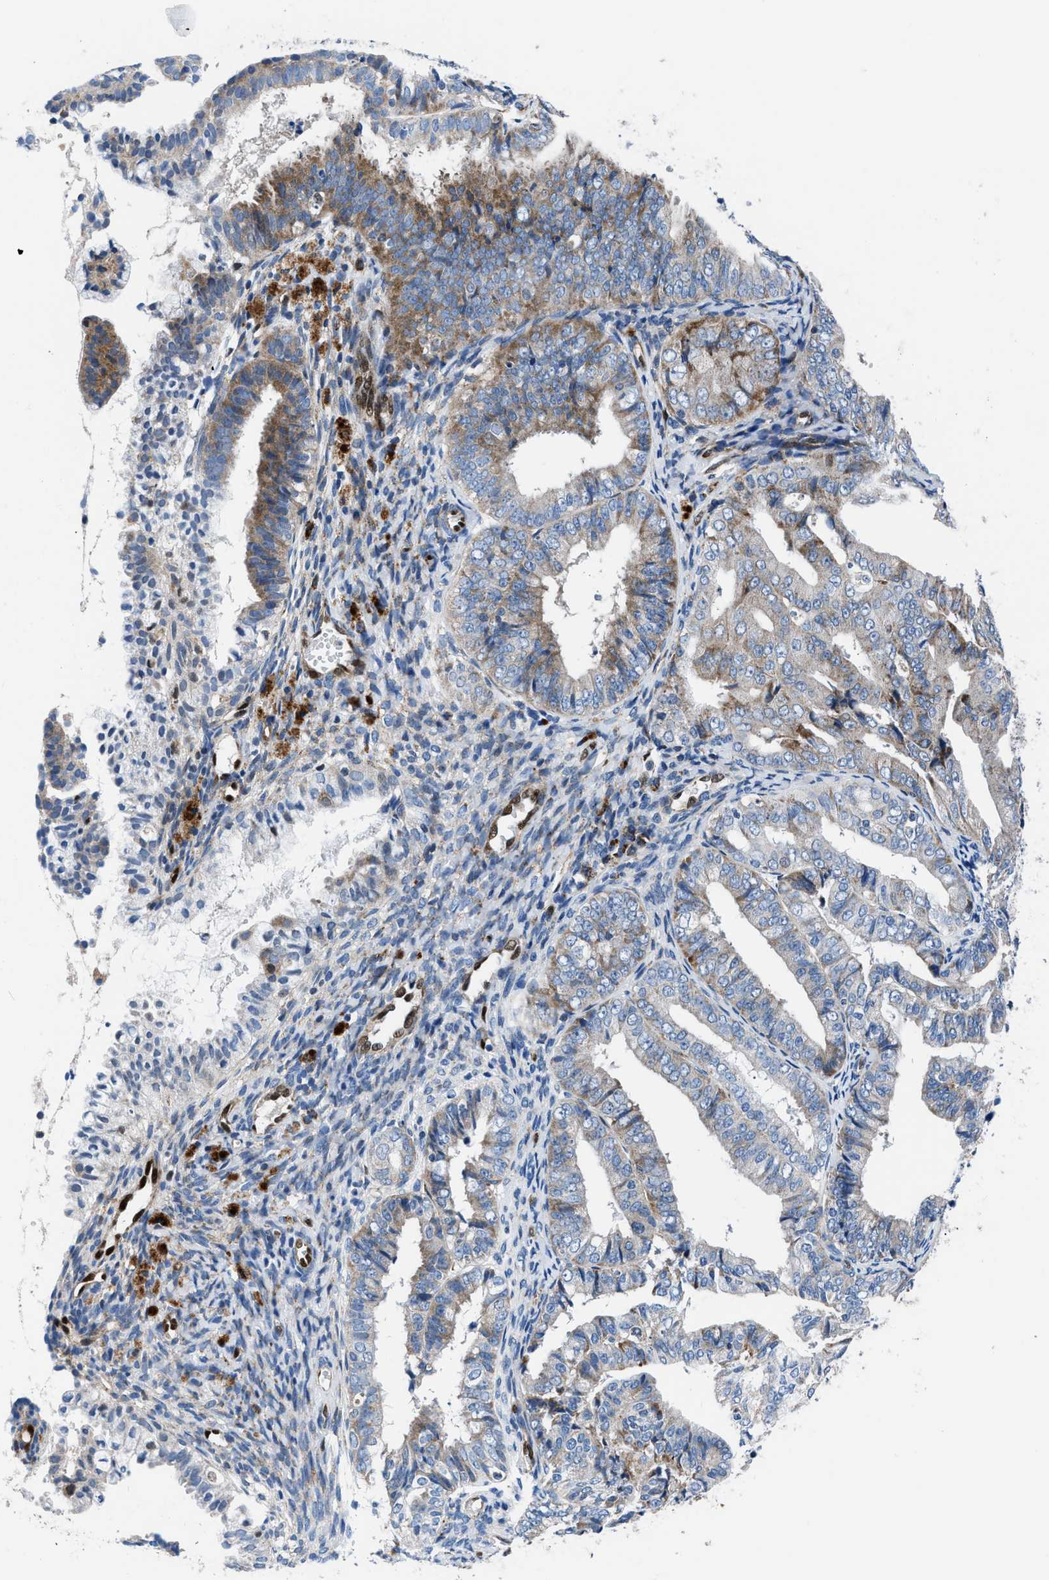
{"staining": {"intensity": "moderate", "quantity": "<25%", "location": "cytoplasmic/membranous"}, "tissue": "endometrial cancer", "cell_type": "Tumor cells", "image_type": "cancer", "snomed": [{"axis": "morphology", "description": "Adenocarcinoma, NOS"}, {"axis": "topography", "description": "Endometrium"}], "caption": "A low amount of moderate cytoplasmic/membranous staining is seen in approximately <25% of tumor cells in endometrial adenocarcinoma tissue. The staining was performed using DAB, with brown indicating positive protein expression. Nuclei are stained blue with hematoxylin.", "gene": "LMO2", "patient": {"sex": "female", "age": 63}}